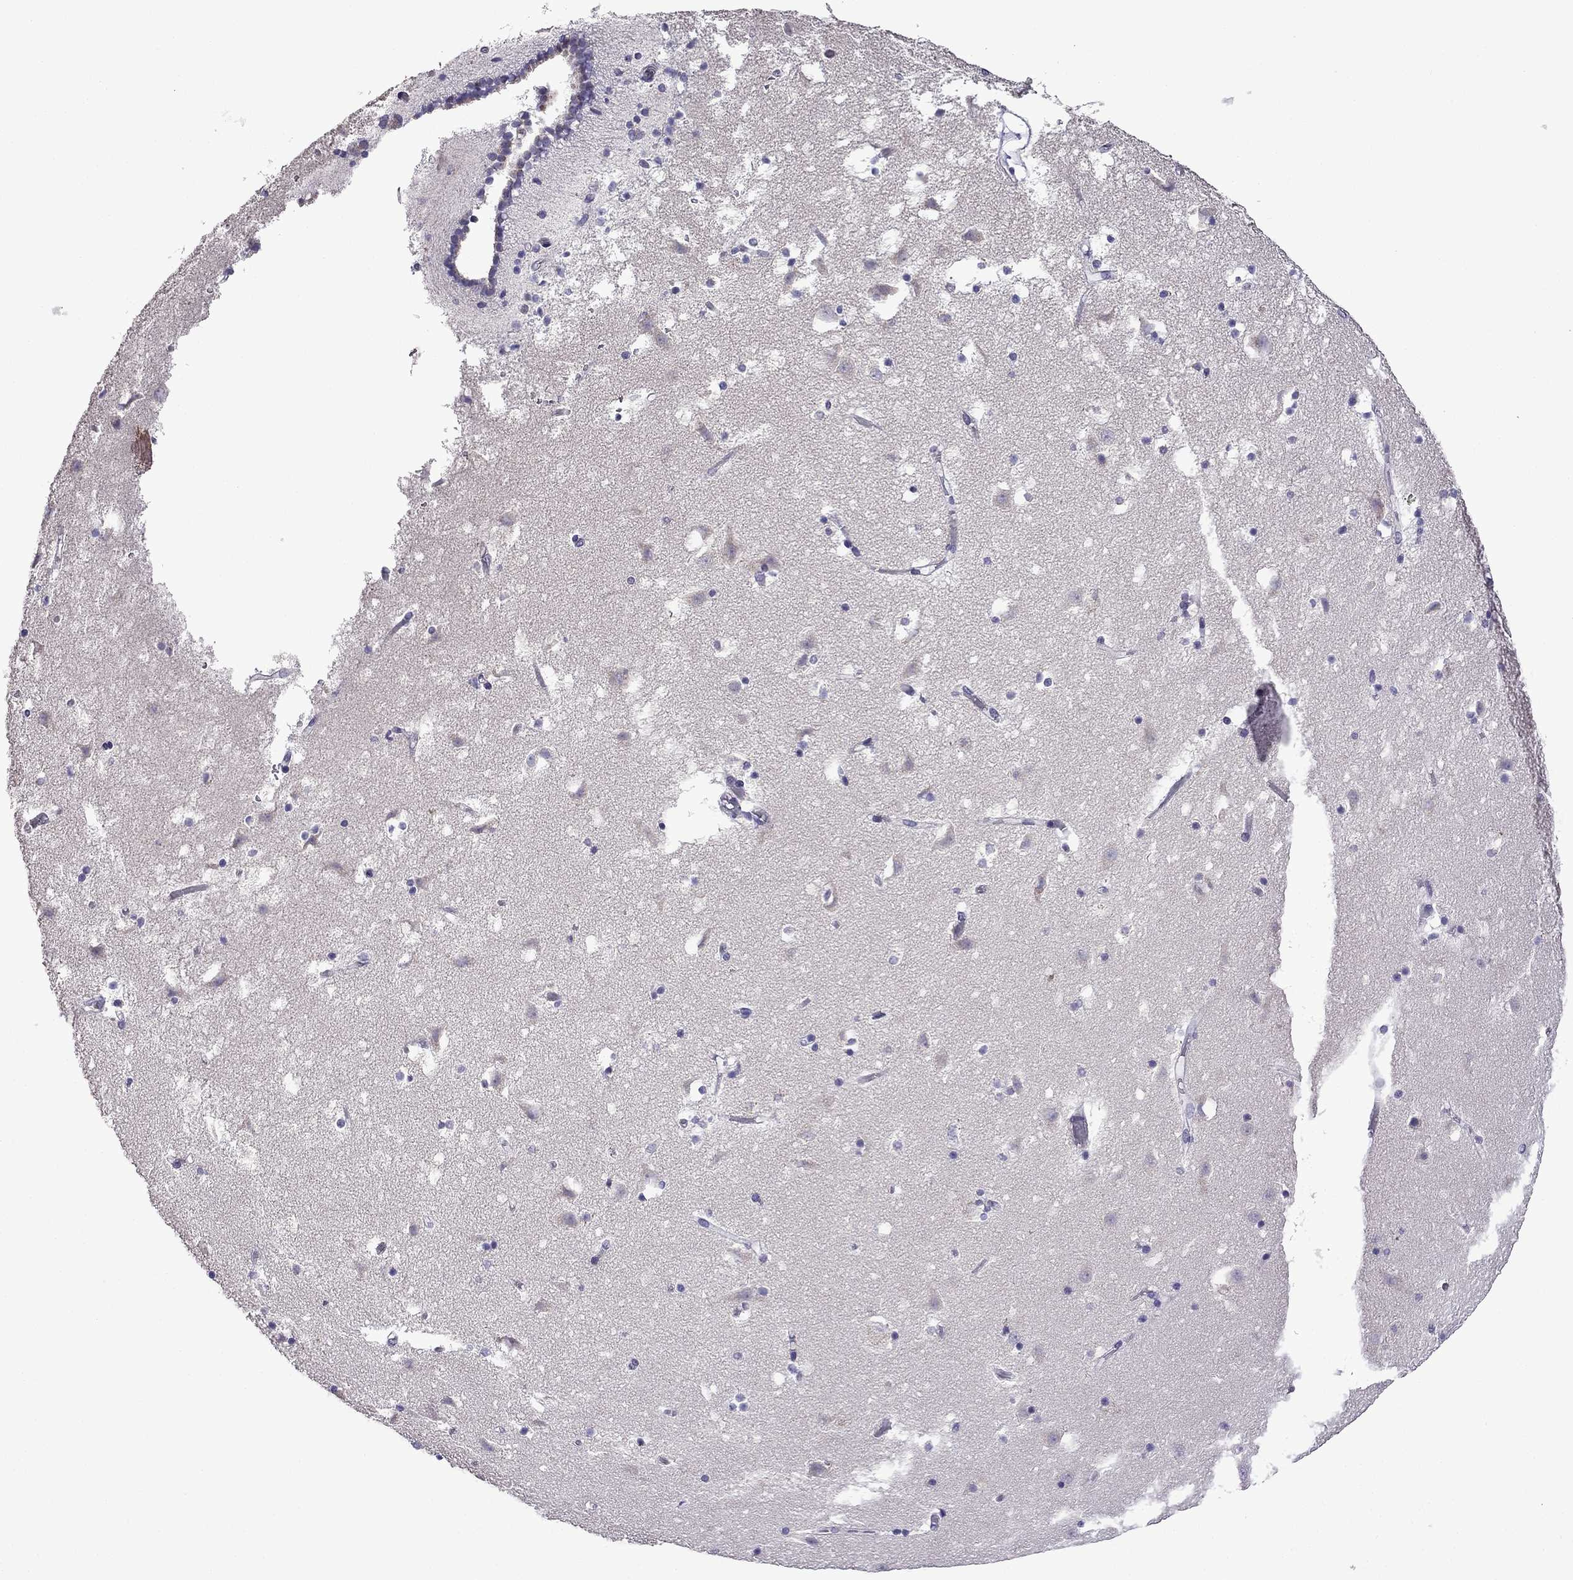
{"staining": {"intensity": "negative", "quantity": "none", "location": "none"}, "tissue": "caudate", "cell_type": "Glial cells", "image_type": "normal", "snomed": [{"axis": "morphology", "description": "Normal tissue, NOS"}, {"axis": "topography", "description": "Lateral ventricle wall"}], "caption": "A high-resolution histopathology image shows immunohistochemistry (IHC) staining of normal caudate, which demonstrates no significant staining in glial cells.", "gene": "TTN", "patient": {"sex": "female", "age": 42}}